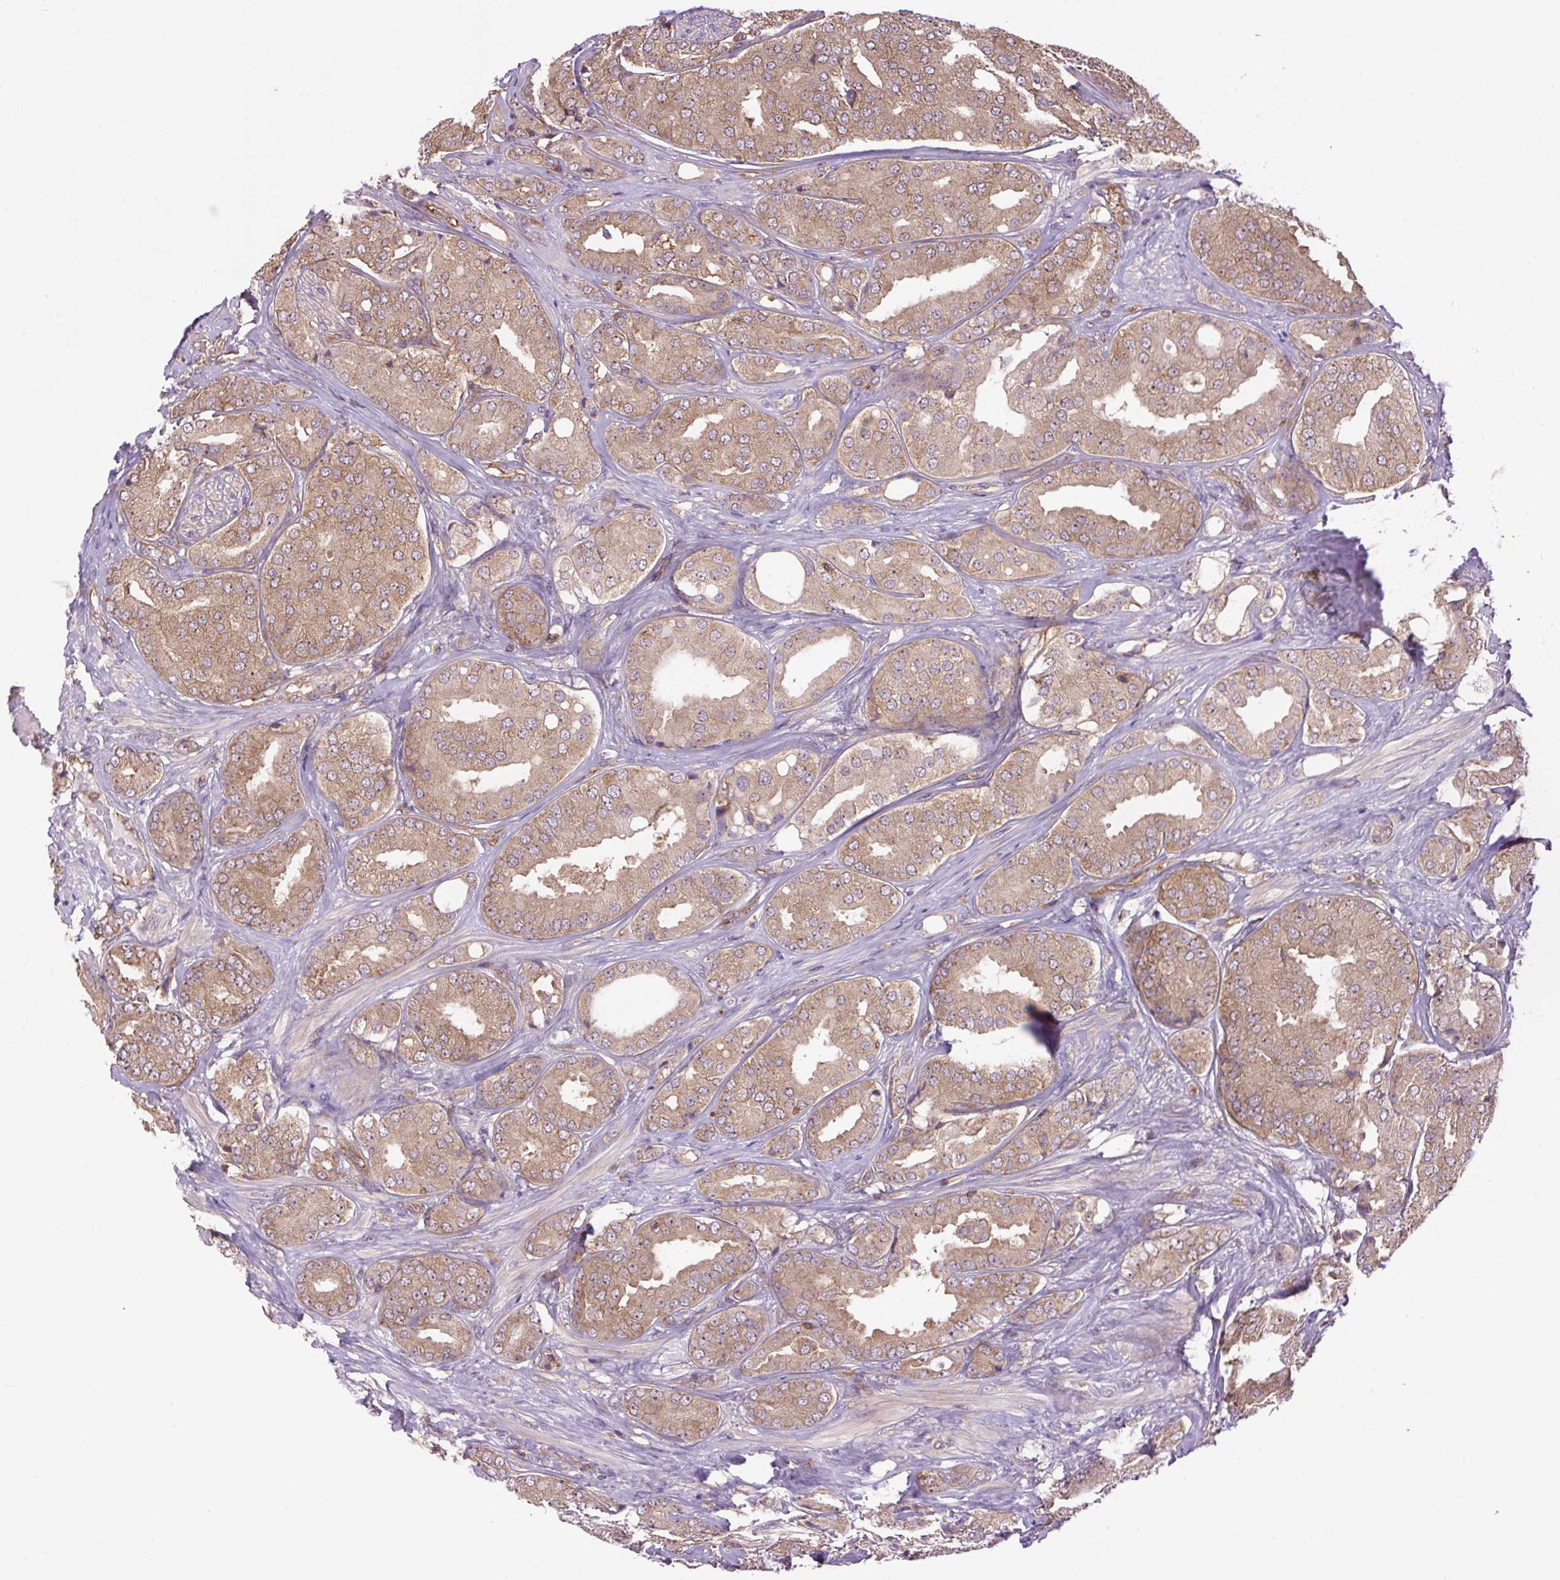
{"staining": {"intensity": "moderate", "quantity": ">75%", "location": "cytoplasmic/membranous,nuclear"}, "tissue": "prostate cancer", "cell_type": "Tumor cells", "image_type": "cancer", "snomed": [{"axis": "morphology", "description": "Adenocarcinoma, High grade"}, {"axis": "topography", "description": "Prostate"}], "caption": "Prostate cancer (adenocarcinoma (high-grade)) tissue demonstrates moderate cytoplasmic/membranous and nuclear staining in approximately >75% of tumor cells, visualized by immunohistochemistry.", "gene": "PLCG1", "patient": {"sex": "male", "age": 63}}